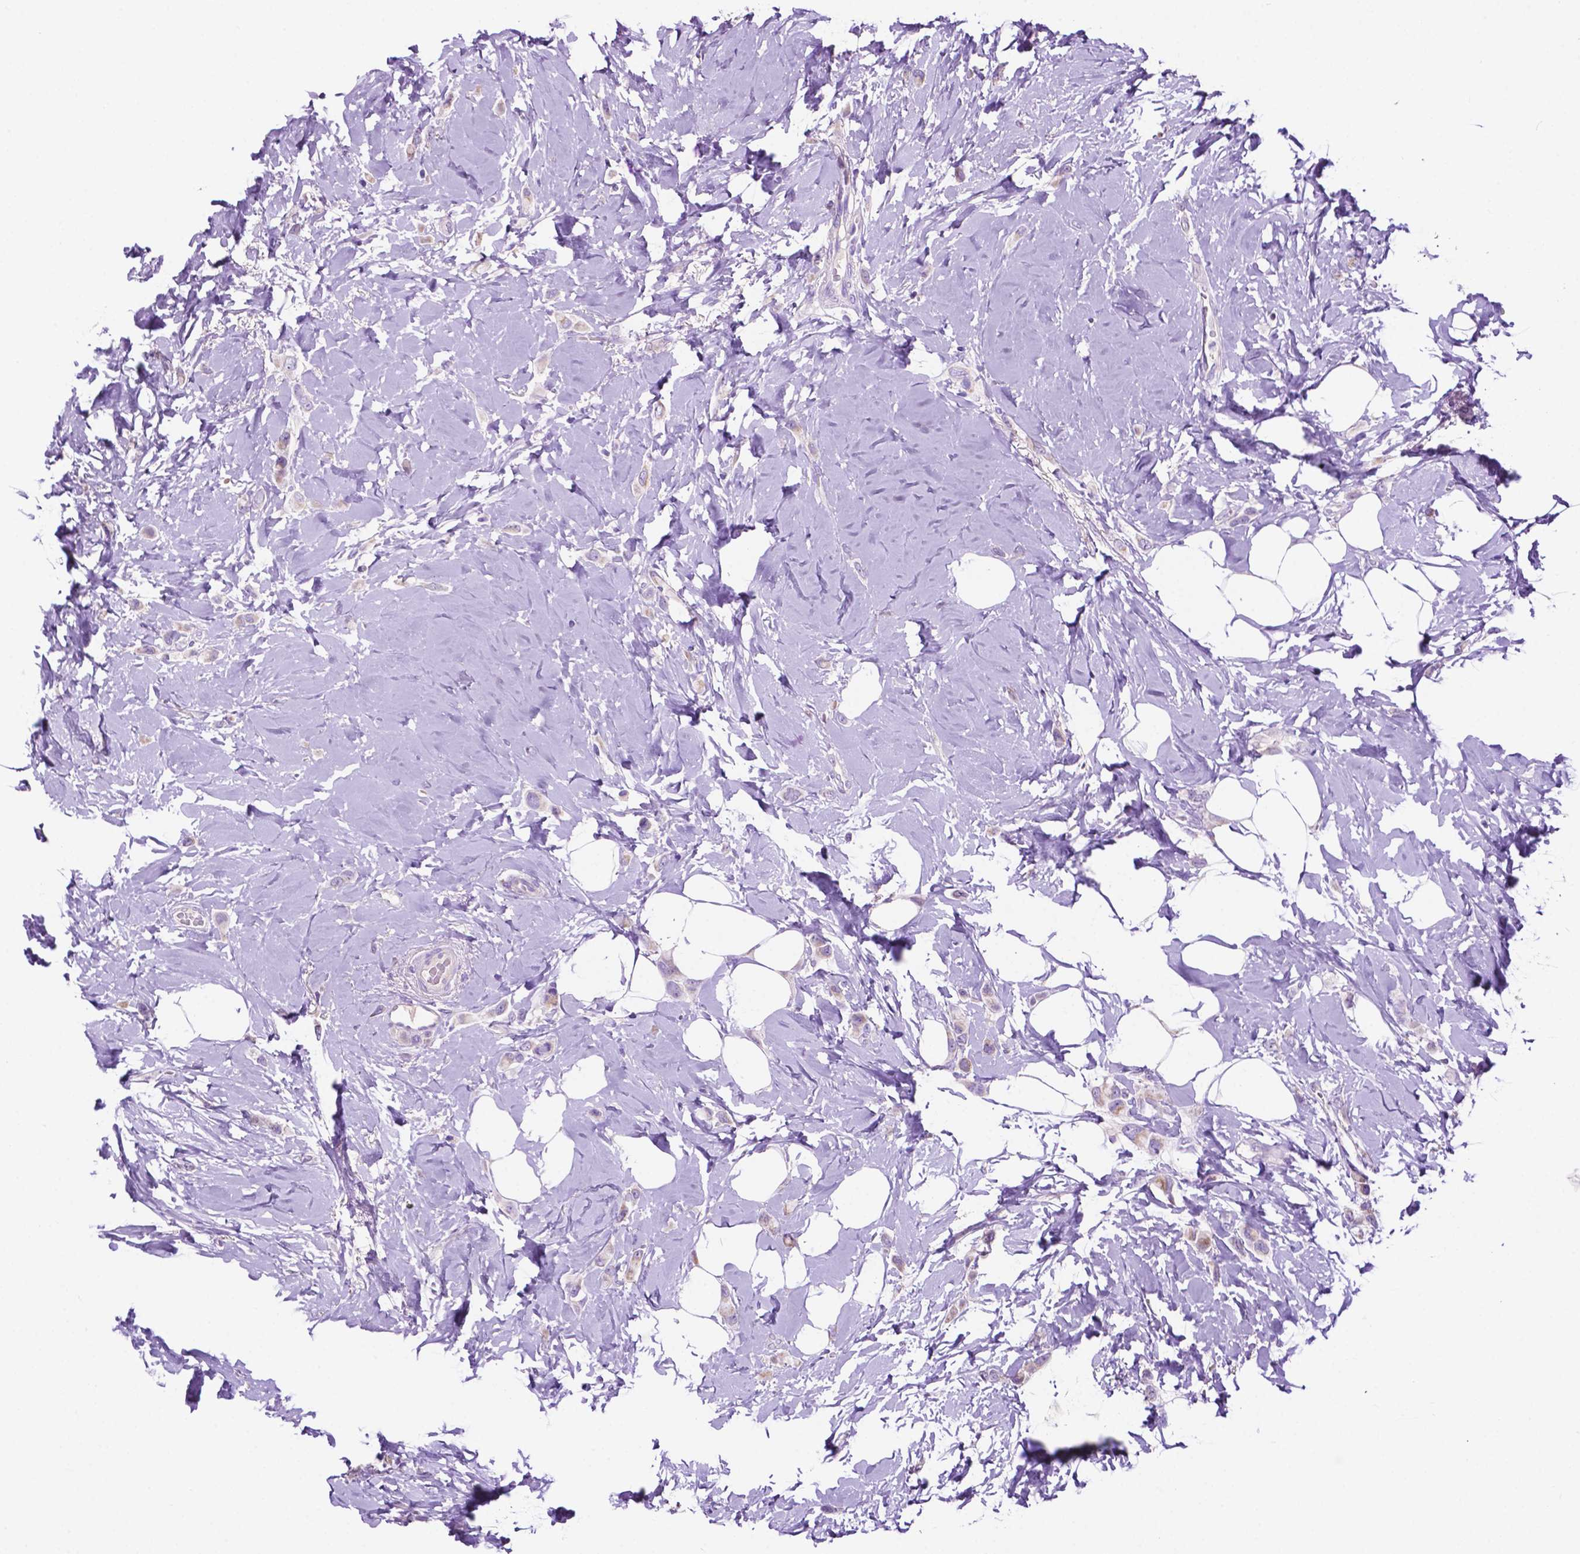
{"staining": {"intensity": "weak", "quantity": "<25%", "location": "cytoplasmic/membranous"}, "tissue": "breast cancer", "cell_type": "Tumor cells", "image_type": "cancer", "snomed": [{"axis": "morphology", "description": "Lobular carcinoma"}, {"axis": "topography", "description": "Breast"}], "caption": "IHC image of neoplastic tissue: human lobular carcinoma (breast) stained with DAB displays no significant protein staining in tumor cells.", "gene": "PHYHIP", "patient": {"sex": "female", "age": 66}}